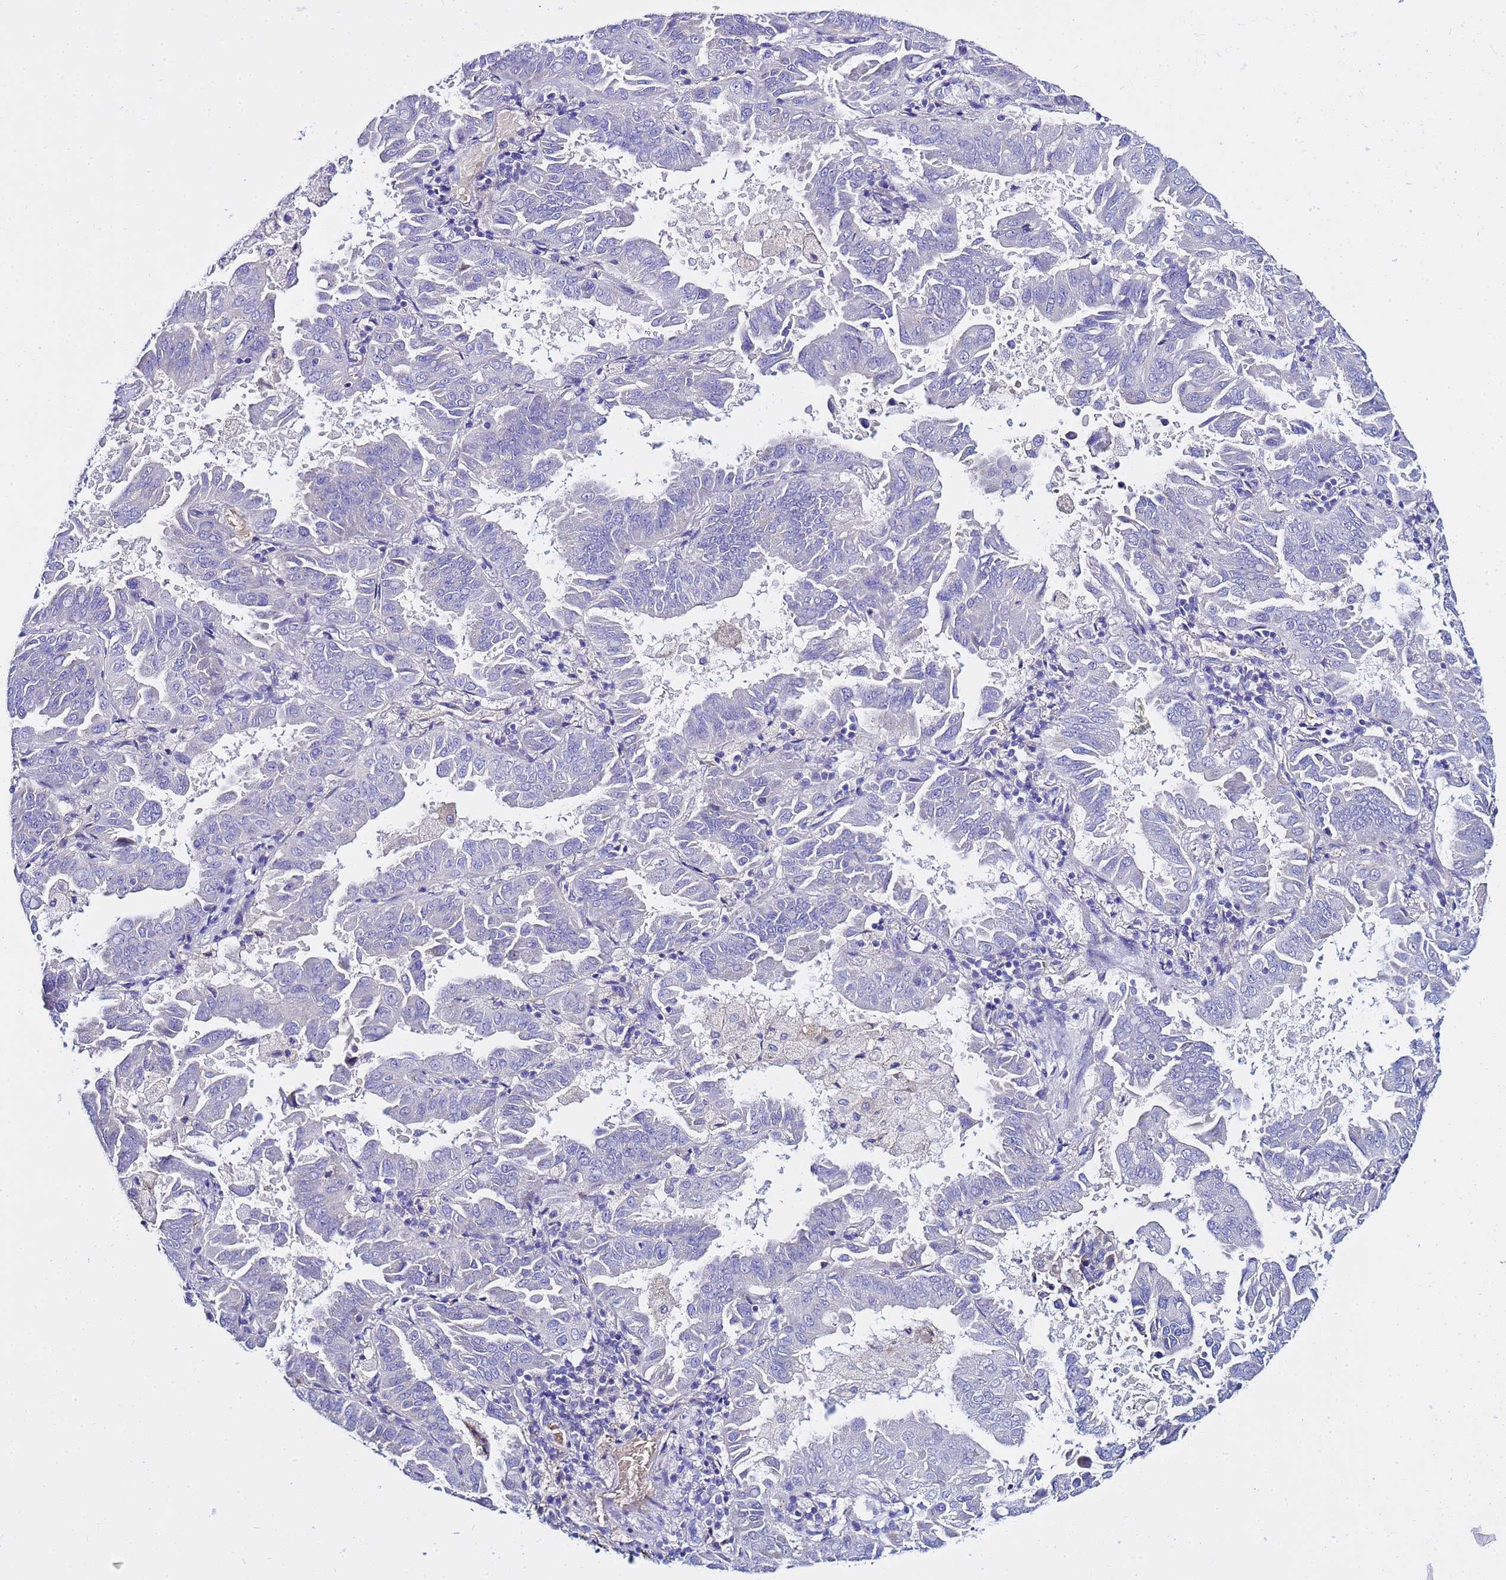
{"staining": {"intensity": "negative", "quantity": "none", "location": "none"}, "tissue": "lung cancer", "cell_type": "Tumor cells", "image_type": "cancer", "snomed": [{"axis": "morphology", "description": "Adenocarcinoma, NOS"}, {"axis": "topography", "description": "Lung"}], "caption": "This is a micrograph of immunohistochemistry (IHC) staining of lung cancer, which shows no expression in tumor cells.", "gene": "USP18", "patient": {"sex": "male", "age": 64}}